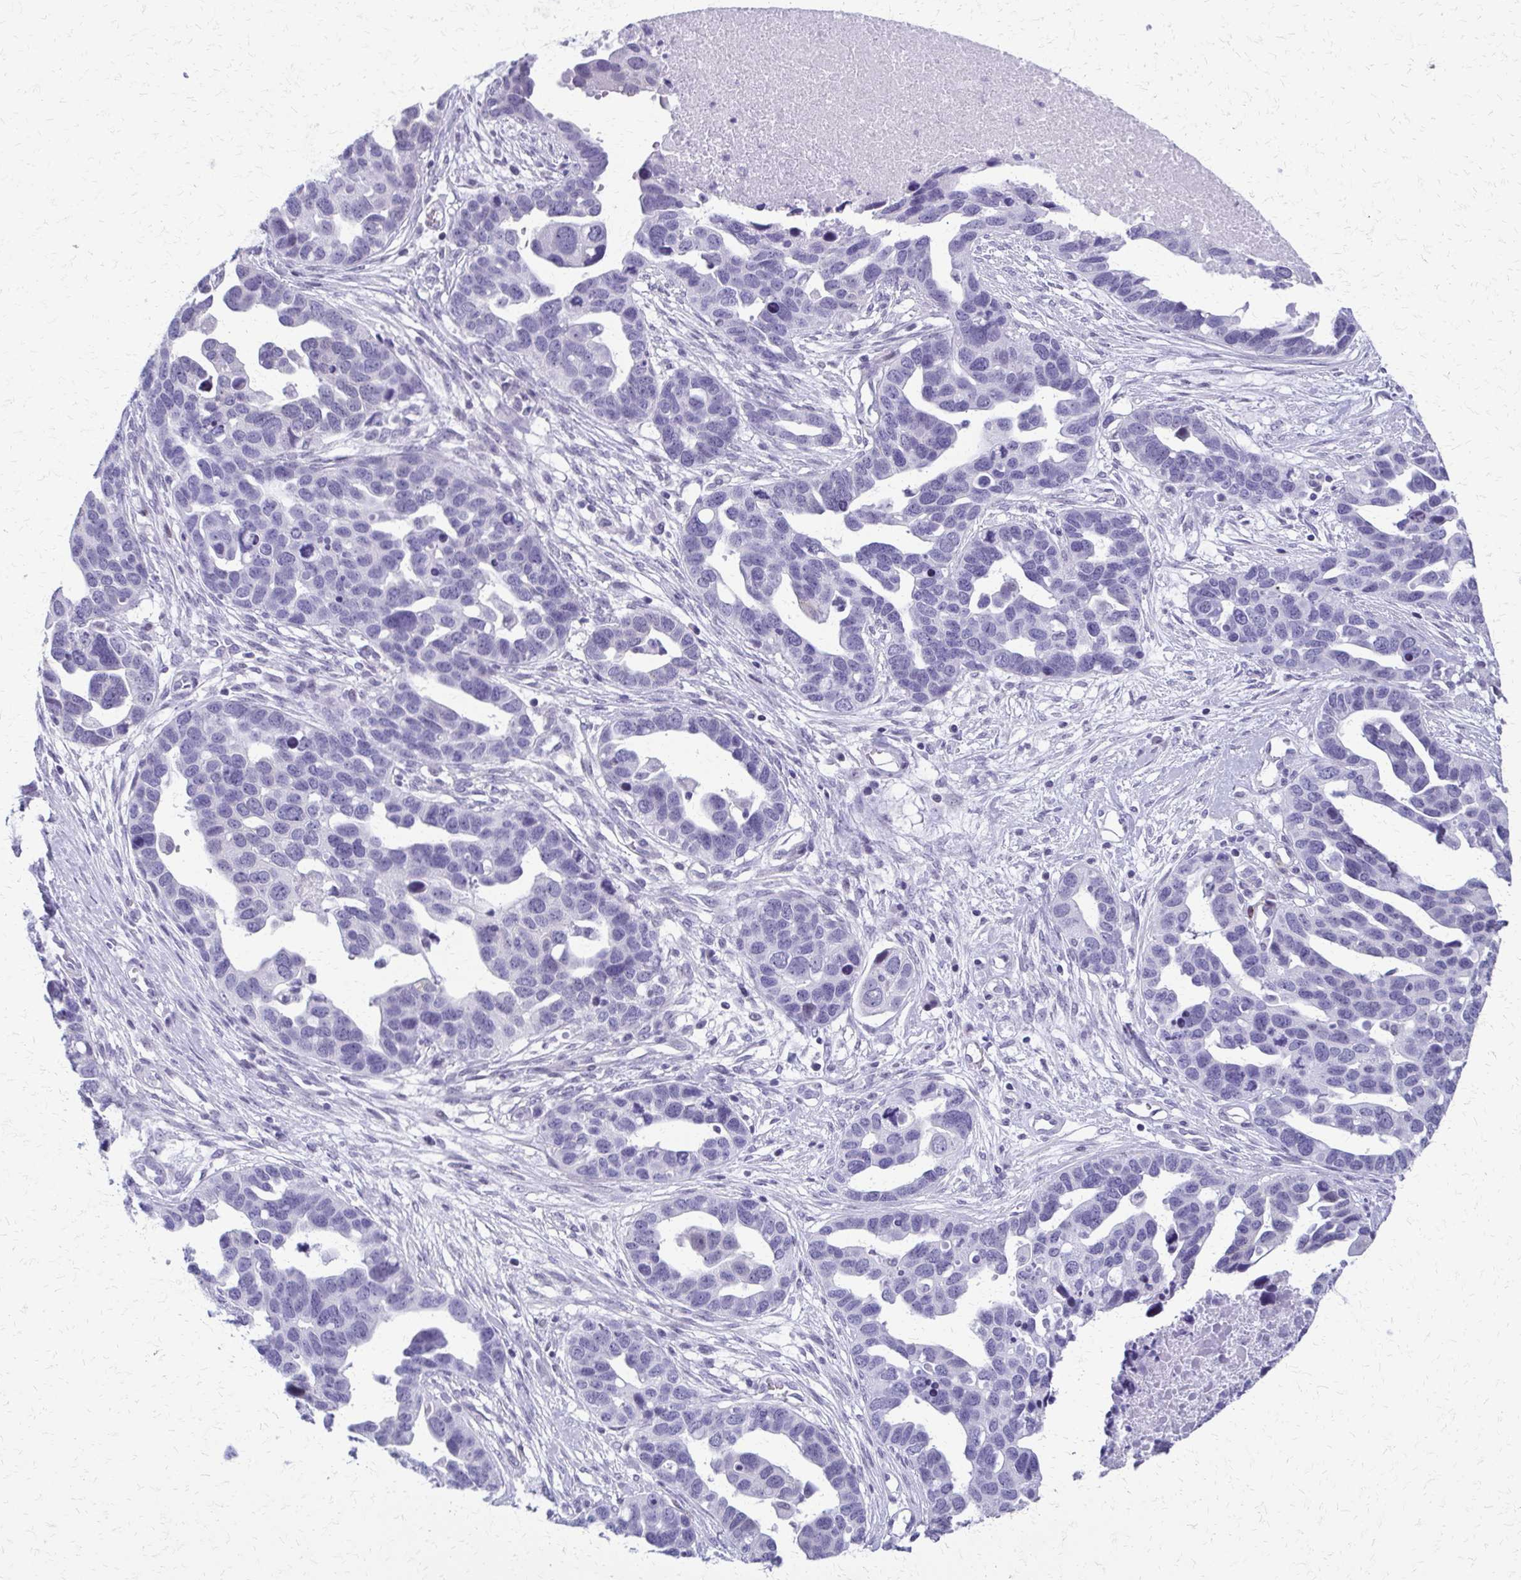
{"staining": {"intensity": "negative", "quantity": "none", "location": "none"}, "tissue": "ovarian cancer", "cell_type": "Tumor cells", "image_type": "cancer", "snomed": [{"axis": "morphology", "description": "Cystadenocarcinoma, serous, NOS"}, {"axis": "topography", "description": "Ovary"}], "caption": "This is an immunohistochemistry (IHC) image of human serous cystadenocarcinoma (ovarian). There is no staining in tumor cells.", "gene": "FAM162B", "patient": {"sex": "female", "age": 54}}